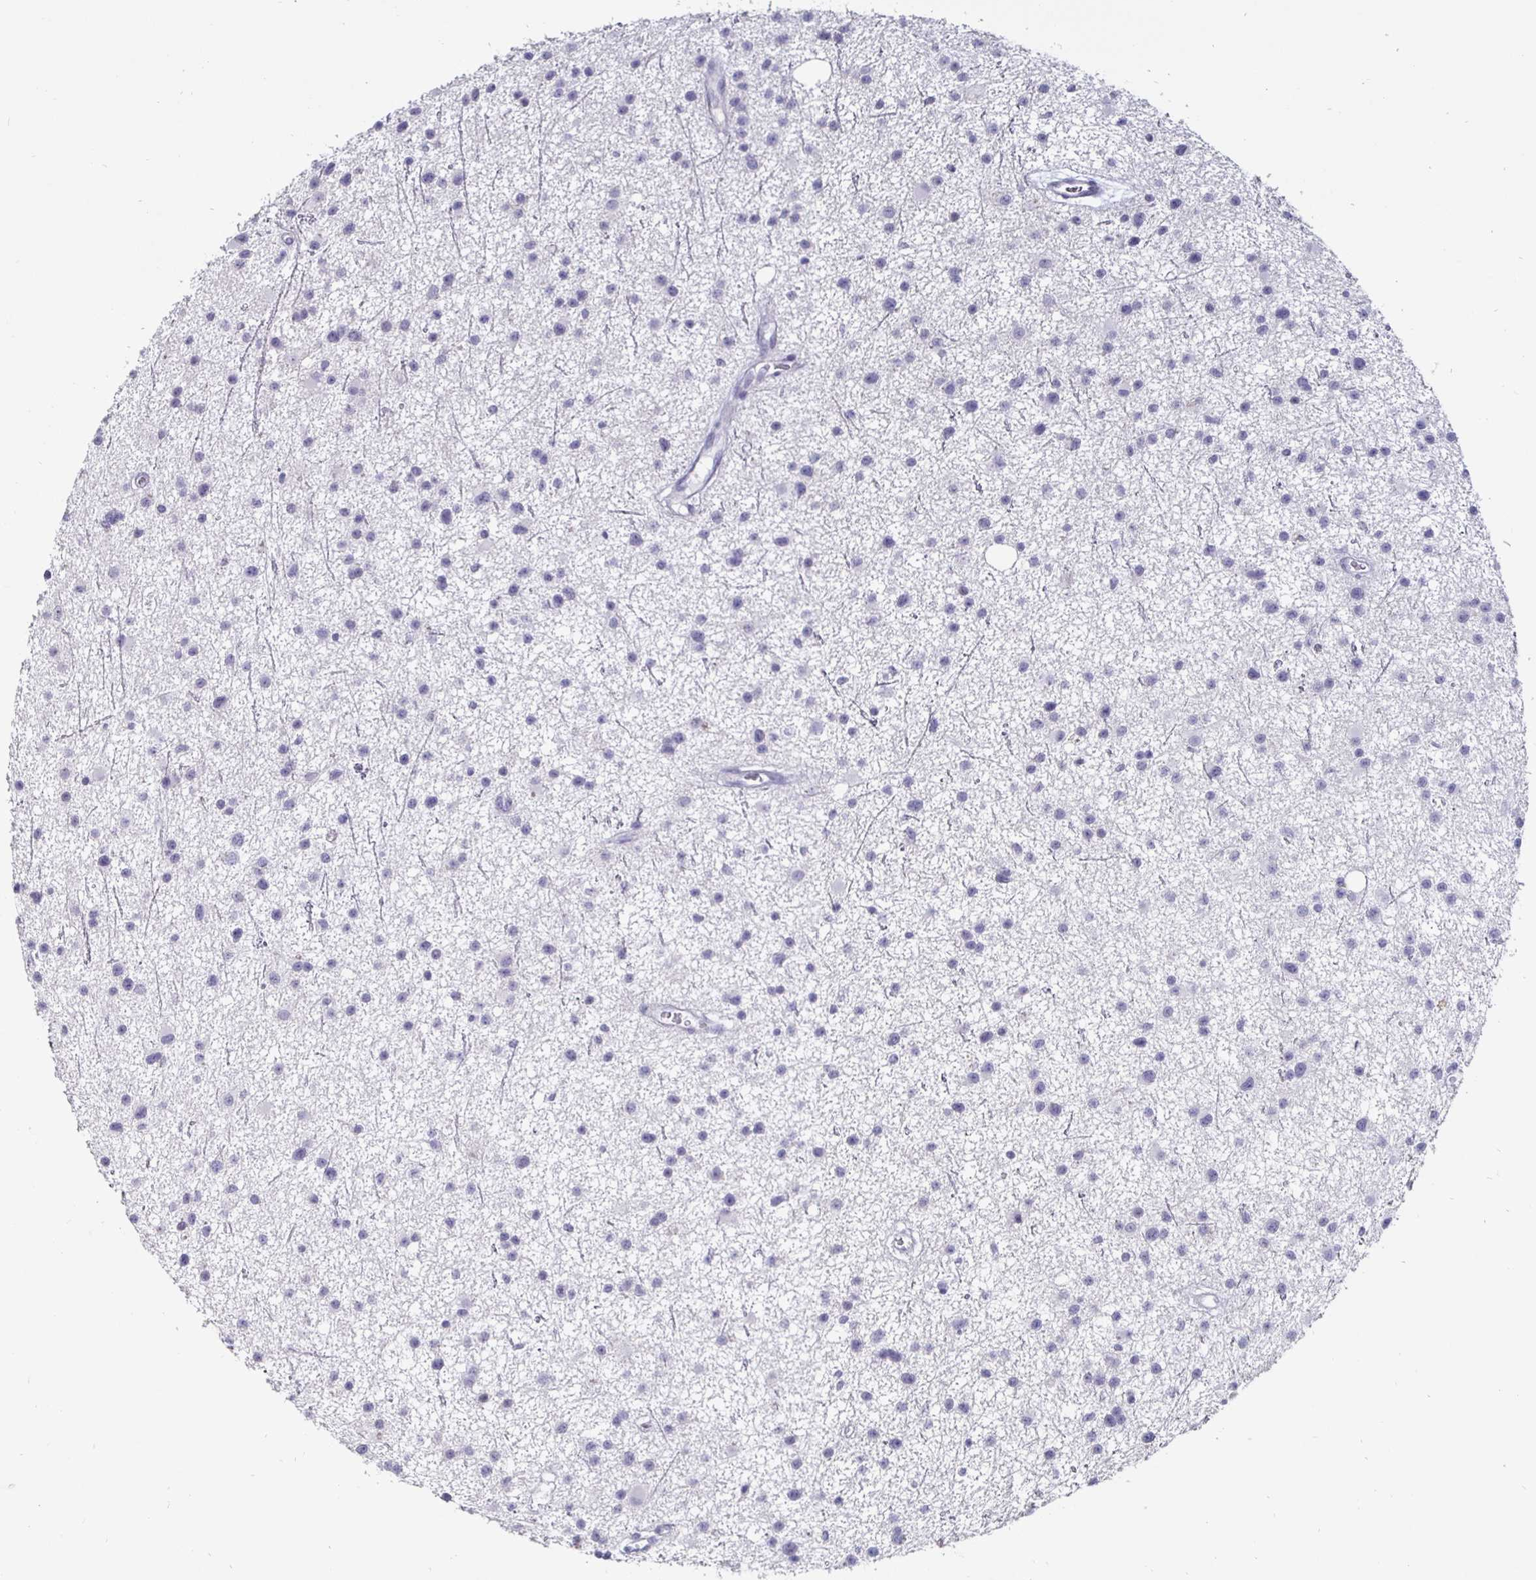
{"staining": {"intensity": "negative", "quantity": "none", "location": "none"}, "tissue": "glioma", "cell_type": "Tumor cells", "image_type": "cancer", "snomed": [{"axis": "morphology", "description": "Glioma, malignant, Low grade"}, {"axis": "topography", "description": "Brain"}], "caption": "The image shows no staining of tumor cells in malignant glioma (low-grade). (IHC, brightfield microscopy, high magnification).", "gene": "OOSP2", "patient": {"sex": "male", "age": 43}}